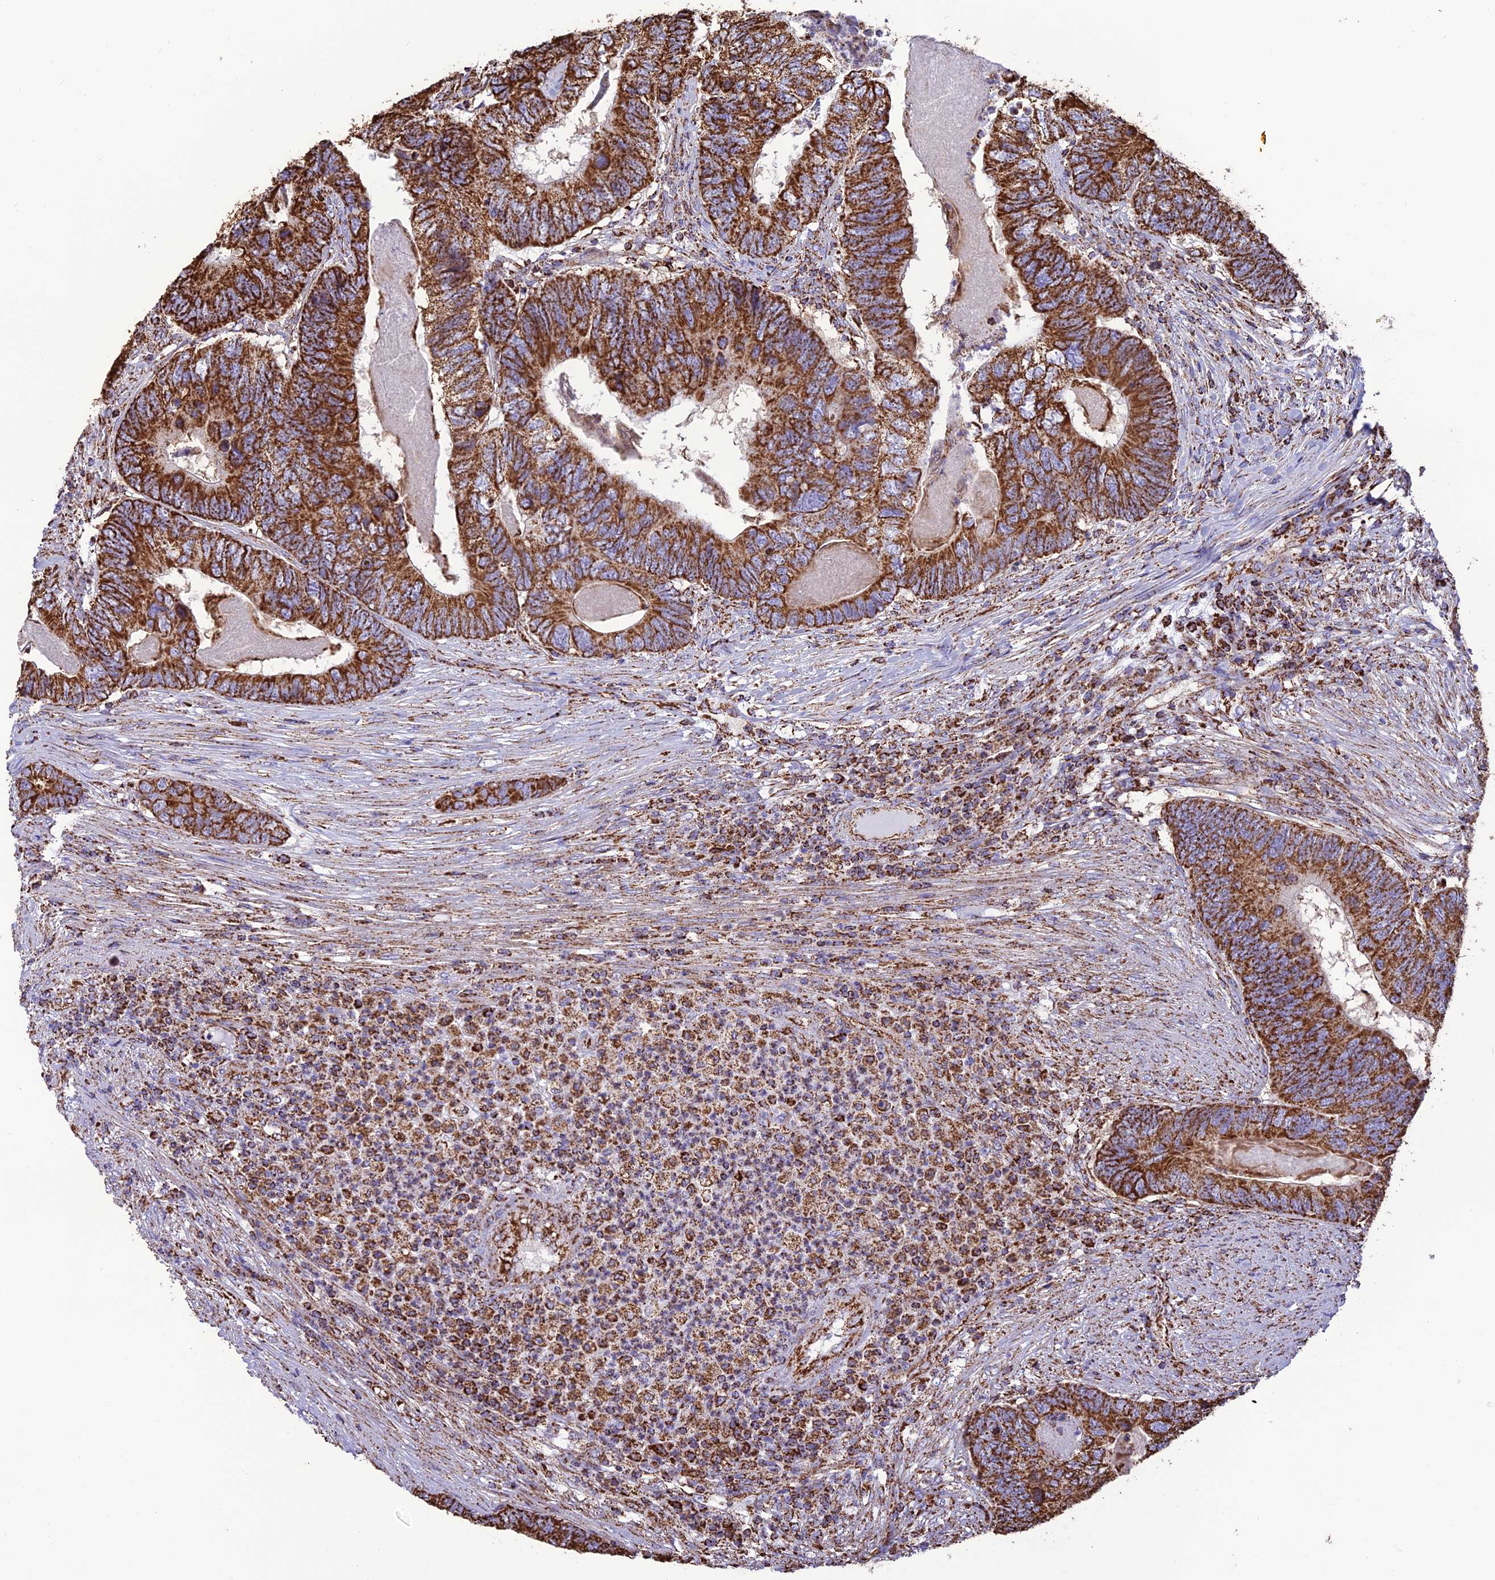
{"staining": {"intensity": "strong", "quantity": ">75%", "location": "cytoplasmic/membranous"}, "tissue": "colorectal cancer", "cell_type": "Tumor cells", "image_type": "cancer", "snomed": [{"axis": "morphology", "description": "Adenocarcinoma, NOS"}, {"axis": "topography", "description": "Colon"}], "caption": "Immunohistochemical staining of human colorectal cancer exhibits strong cytoplasmic/membranous protein positivity in approximately >75% of tumor cells.", "gene": "NDUFAF1", "patient": {"sex": "female", "age": 67}}